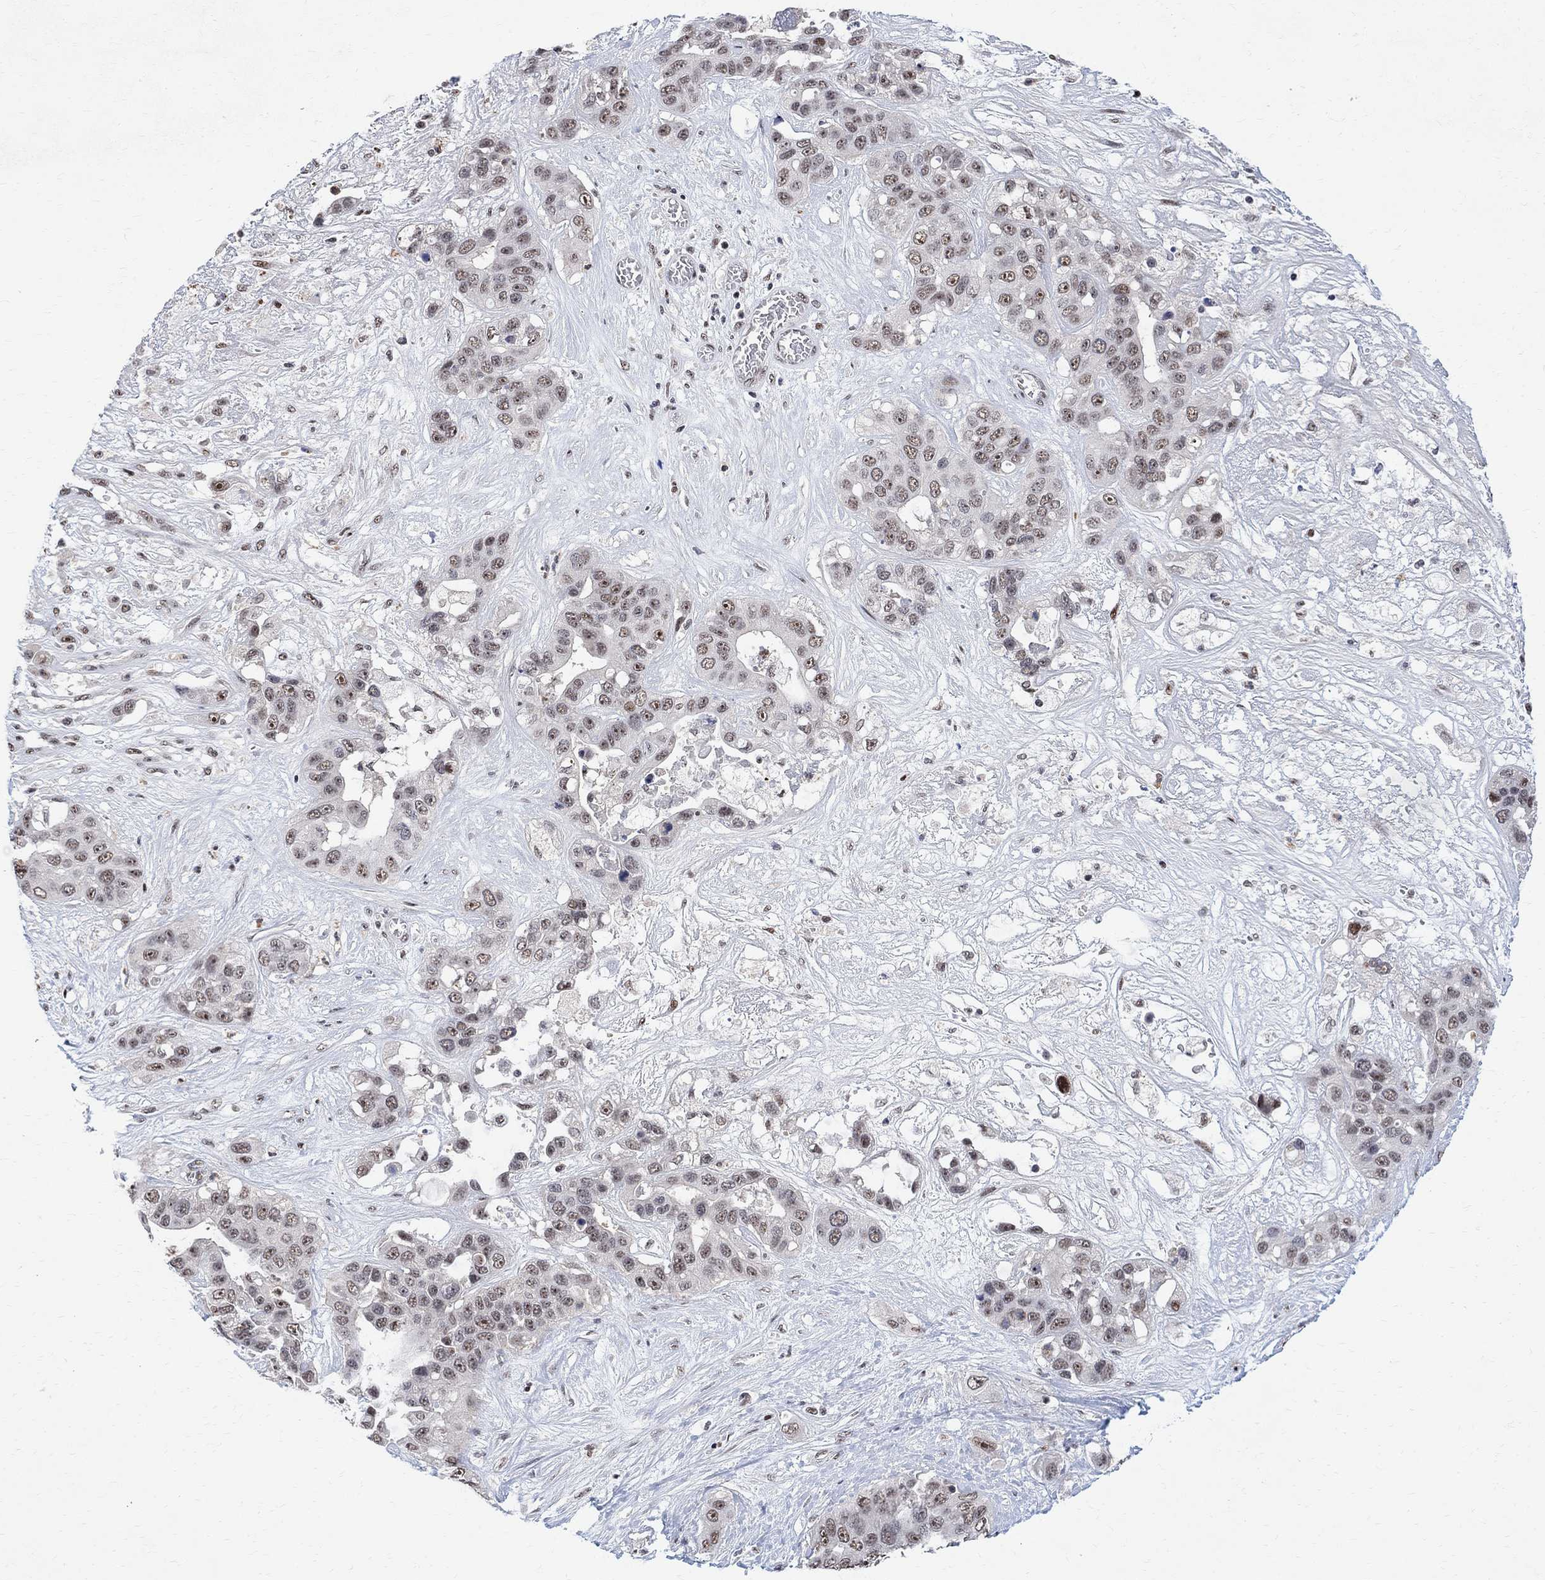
{"staining": {"intensity": "weak", "quantity": ">75%", "location": "nuclear"}, "tissue": "liver cancer", "cell_type": "Tumor cells", "image_type": "cancer", "snomed": [{"axis": "morphology", "description": "Cholangiocarcinoma"}, {"axis": "topography", "description": "Liver"}], "caption": "This is a micrograph of IHC staining of liver cancer, which shows weak staining in the nuclear of tumor cells.", "gene": "E4F1", "patient": {"sex": "female", "age": 52}}